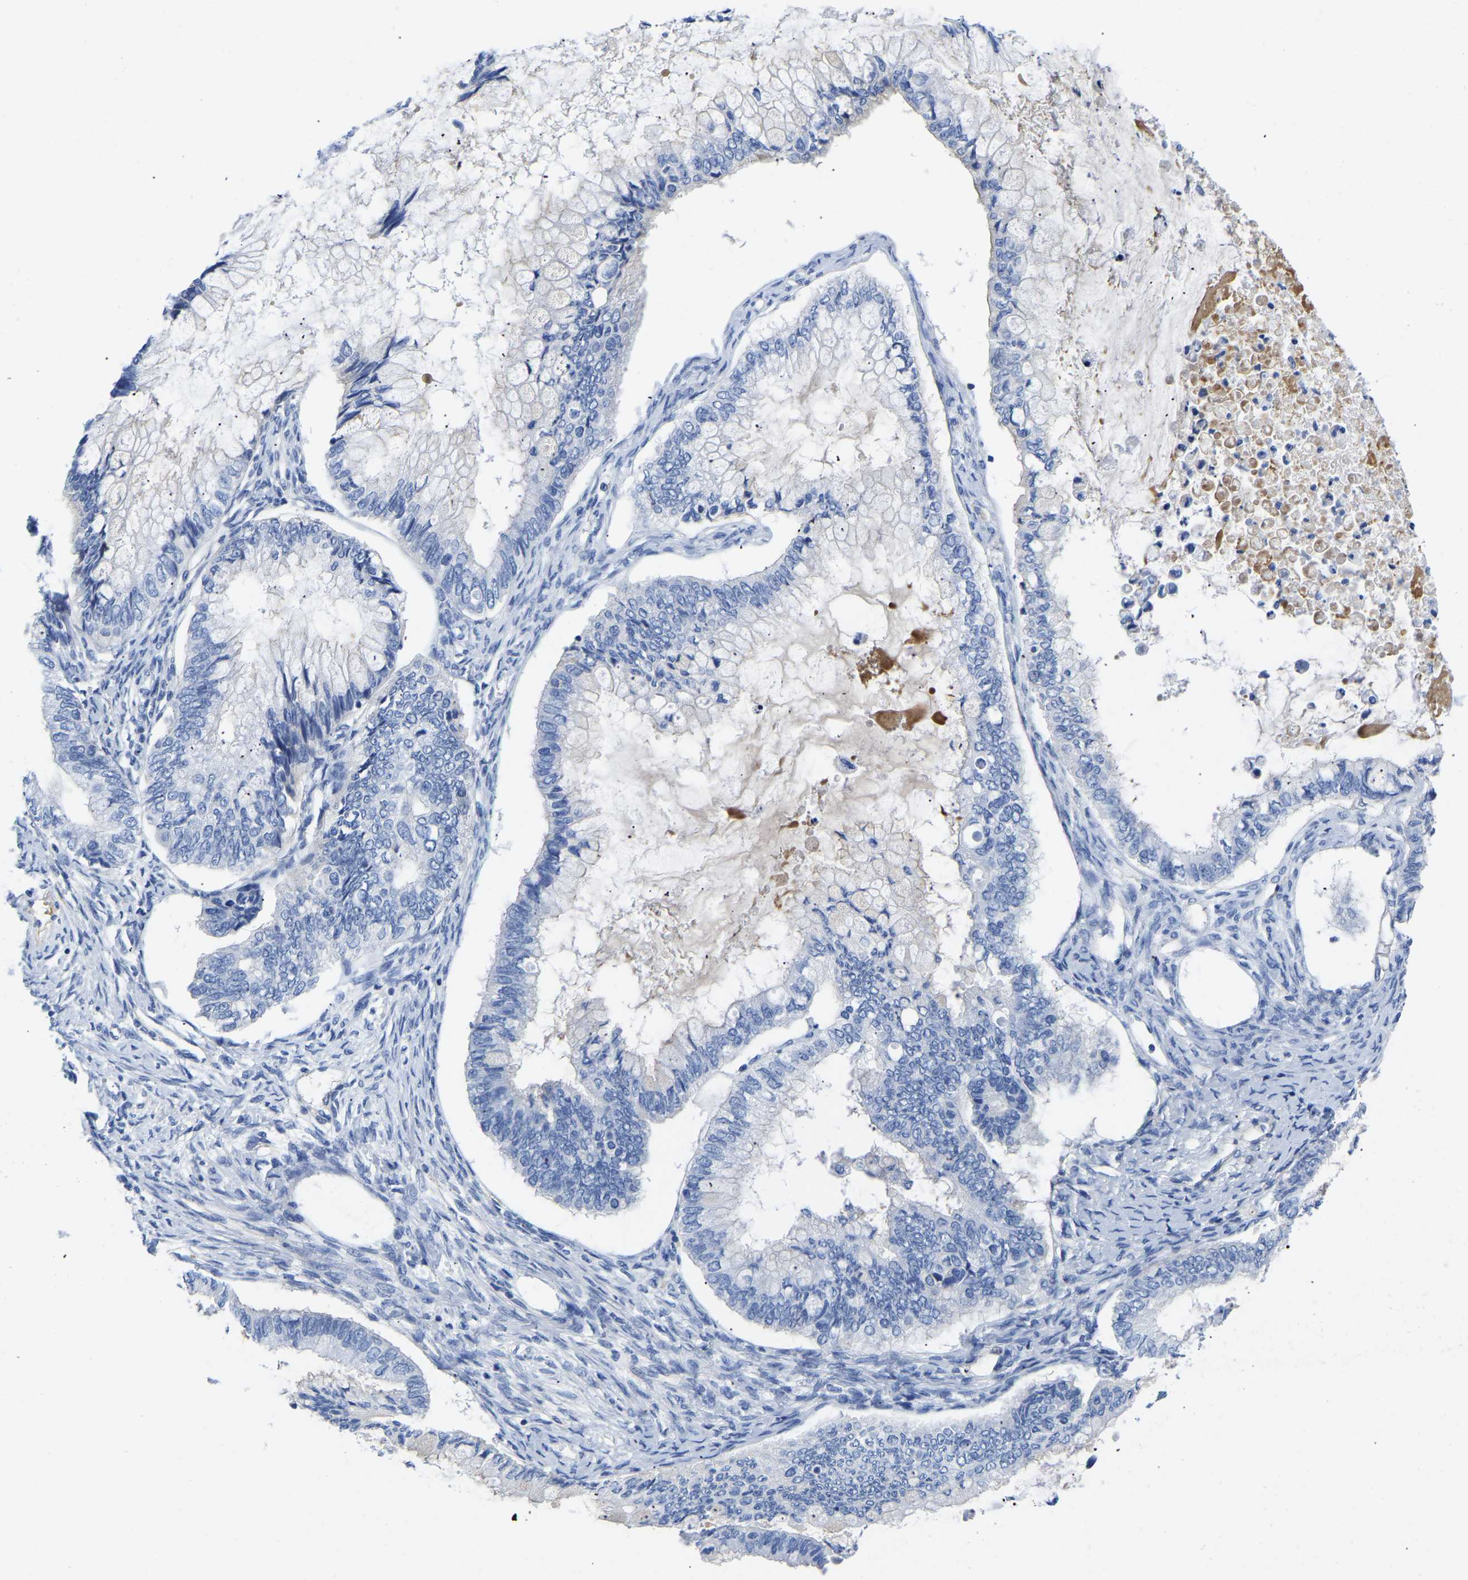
{"staining": {"intensity": "negative", "quantity": "none", "location": "none"}, "tissue": "ovarian cancer", "cell_type": "Tumor cells", "image_type": "cancer", "snomed": [{"axis": "morphology", "description": "Cystadenocarcinoma, mucinous, NOS"}, {"axis": "topography", "description": "Ovary"}], "caption": "Immunohistochemical staining of ovarian cancer displays no significant staining in tumor cells.", "gene": "UPK3A", "patient": {"sex": "female", "age": 80}}